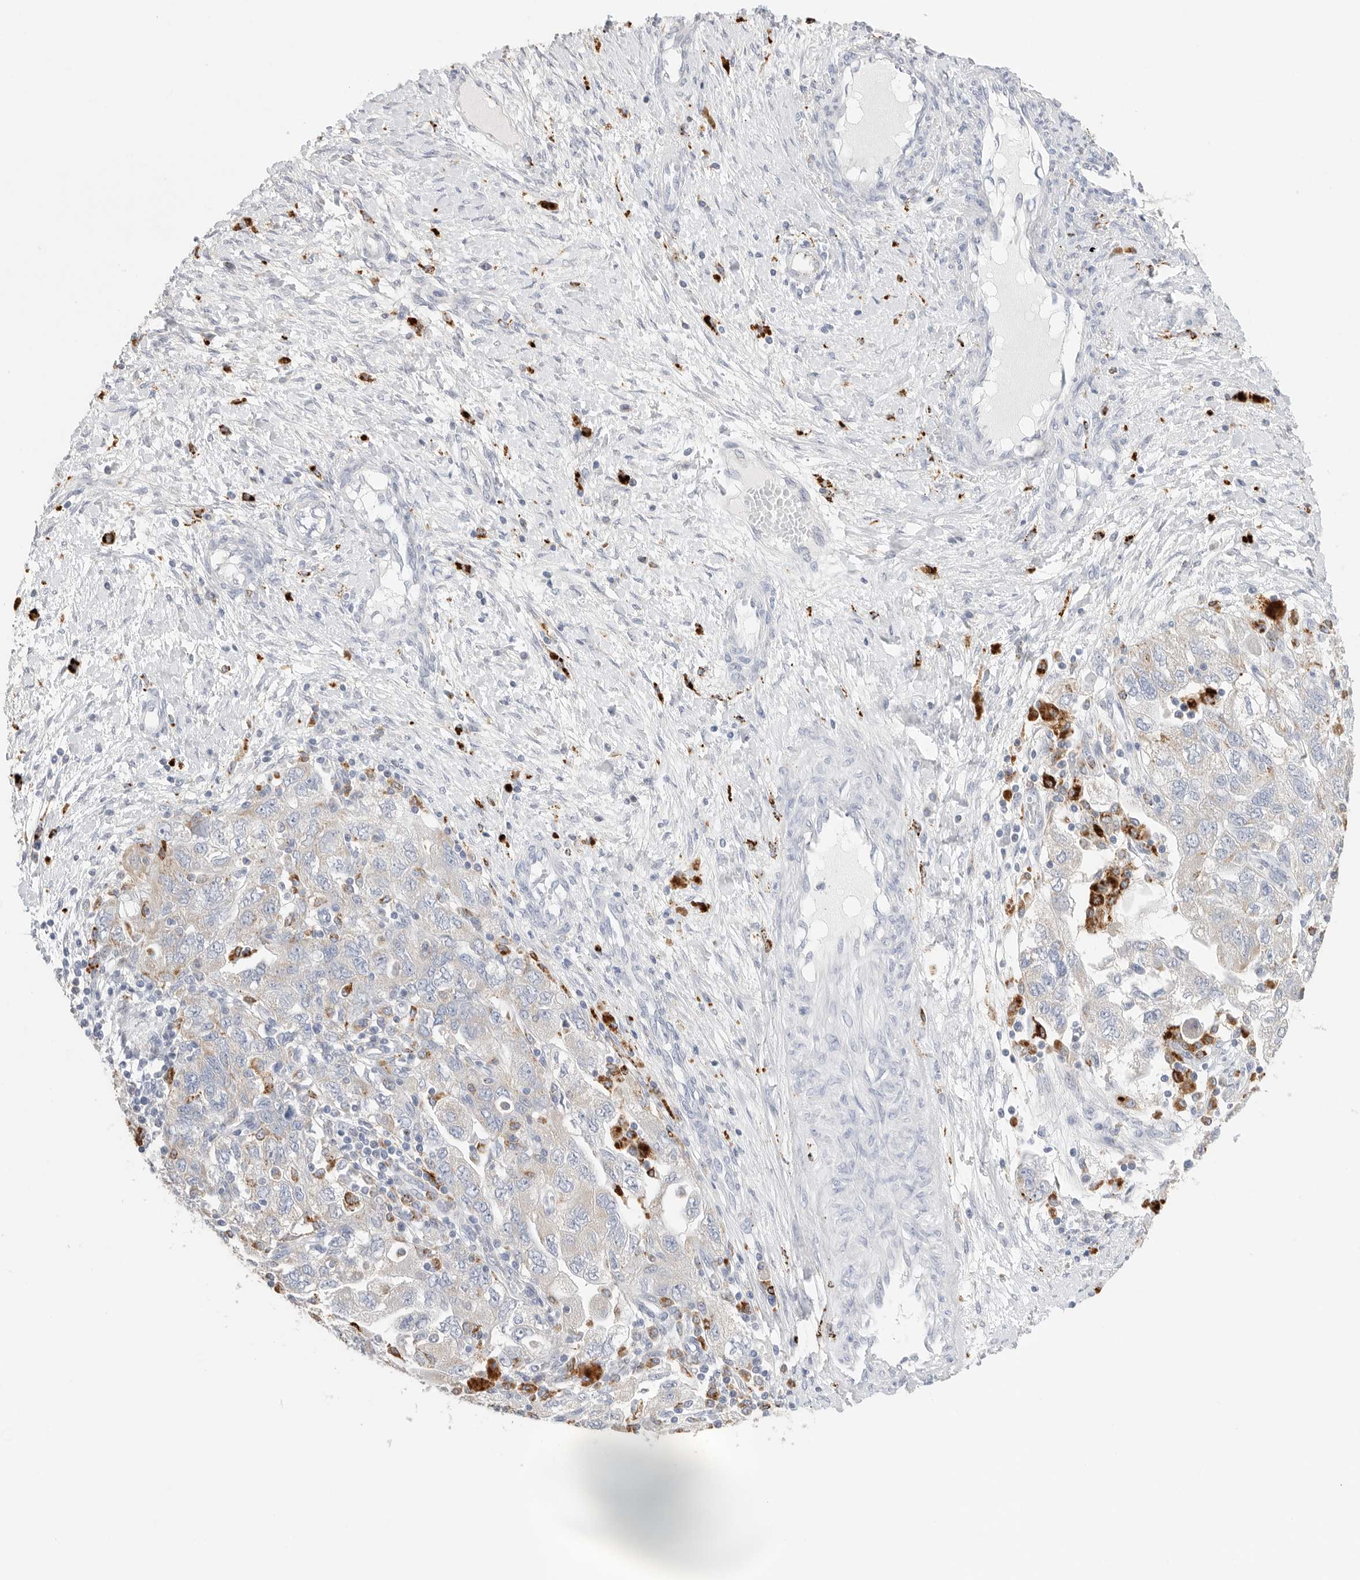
{"staining": {"intensity": "weak", "quantity": "<25%", "location": "cytoplasmic/membranous"}, "tissue": "ovarian cancer", "cell_type": "Tumor cells", "image_type": "cancer", "snomed": [{"axis": "morphology", "description": "Carcinoma, NOS"}, {"axis": "morphology", "description": "Cystadenocarcinoma, serous, NOS"}, {"axis": "topography", "description": "Ovary"}], "caption": "Tumor cells are negative for protein expression in human ovarian cancer.", "gene": "GGH", "patient": {"sex": "female", "age": 69}}